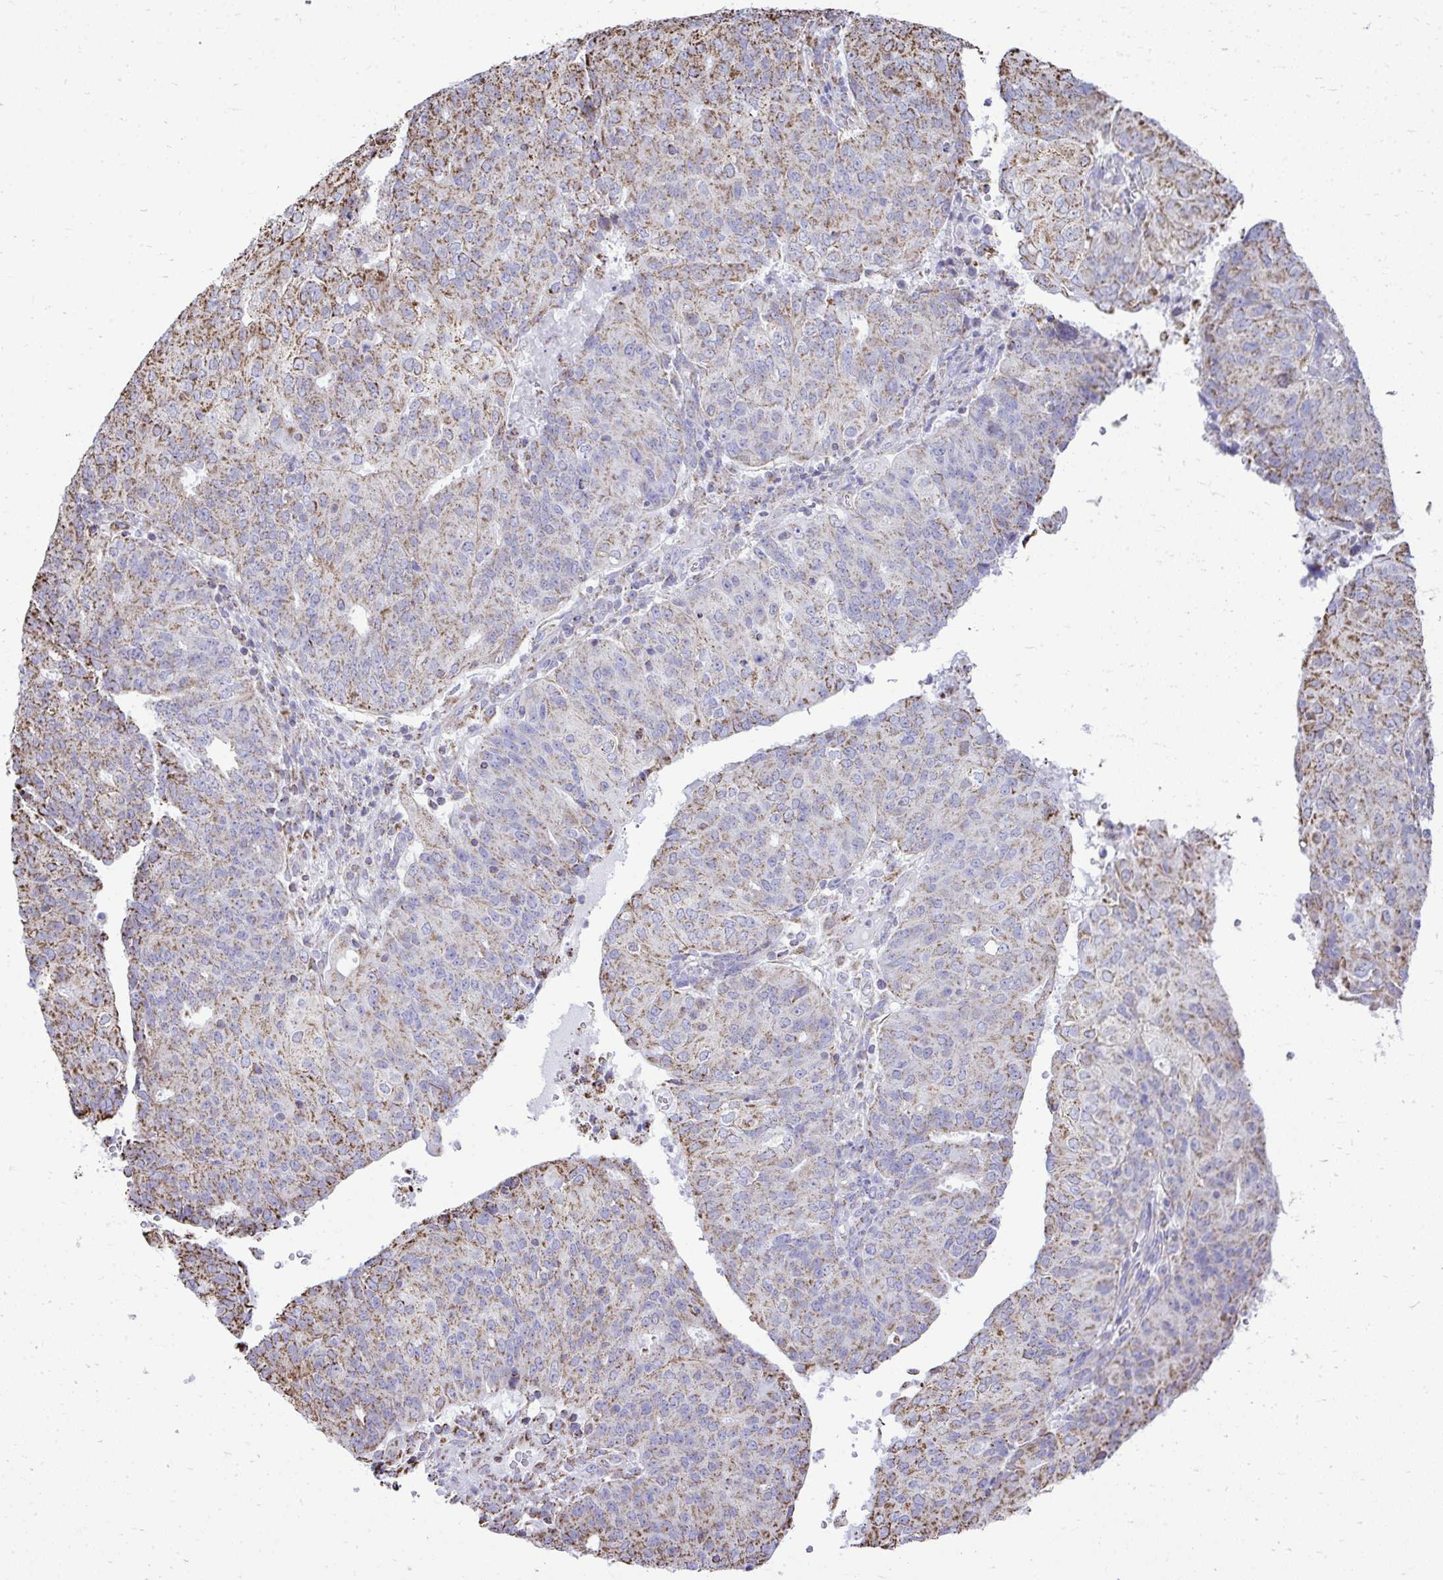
{"staining": {"intensity": "moderate", "quantity": "<25%", "location": "cytoplasmic/membranous"}, "tissue": "endometrial cancer", "cell_type": "Tumor cells", "image_type": "cancer", "snomed": [{"axis": "morphology", "description": "Adenocarcinoma, NOS"}, {"axis": "topography", "description": "Endometrium"}], "caption": "DAB immunohistochemical staining of human endometrial cancer reveals moderate cytoplasmic/membranous protein positivity in approximately <25% of tumor cells.", "gene": "MPZL2", "patient": {"sex": "female", "age": 82}}